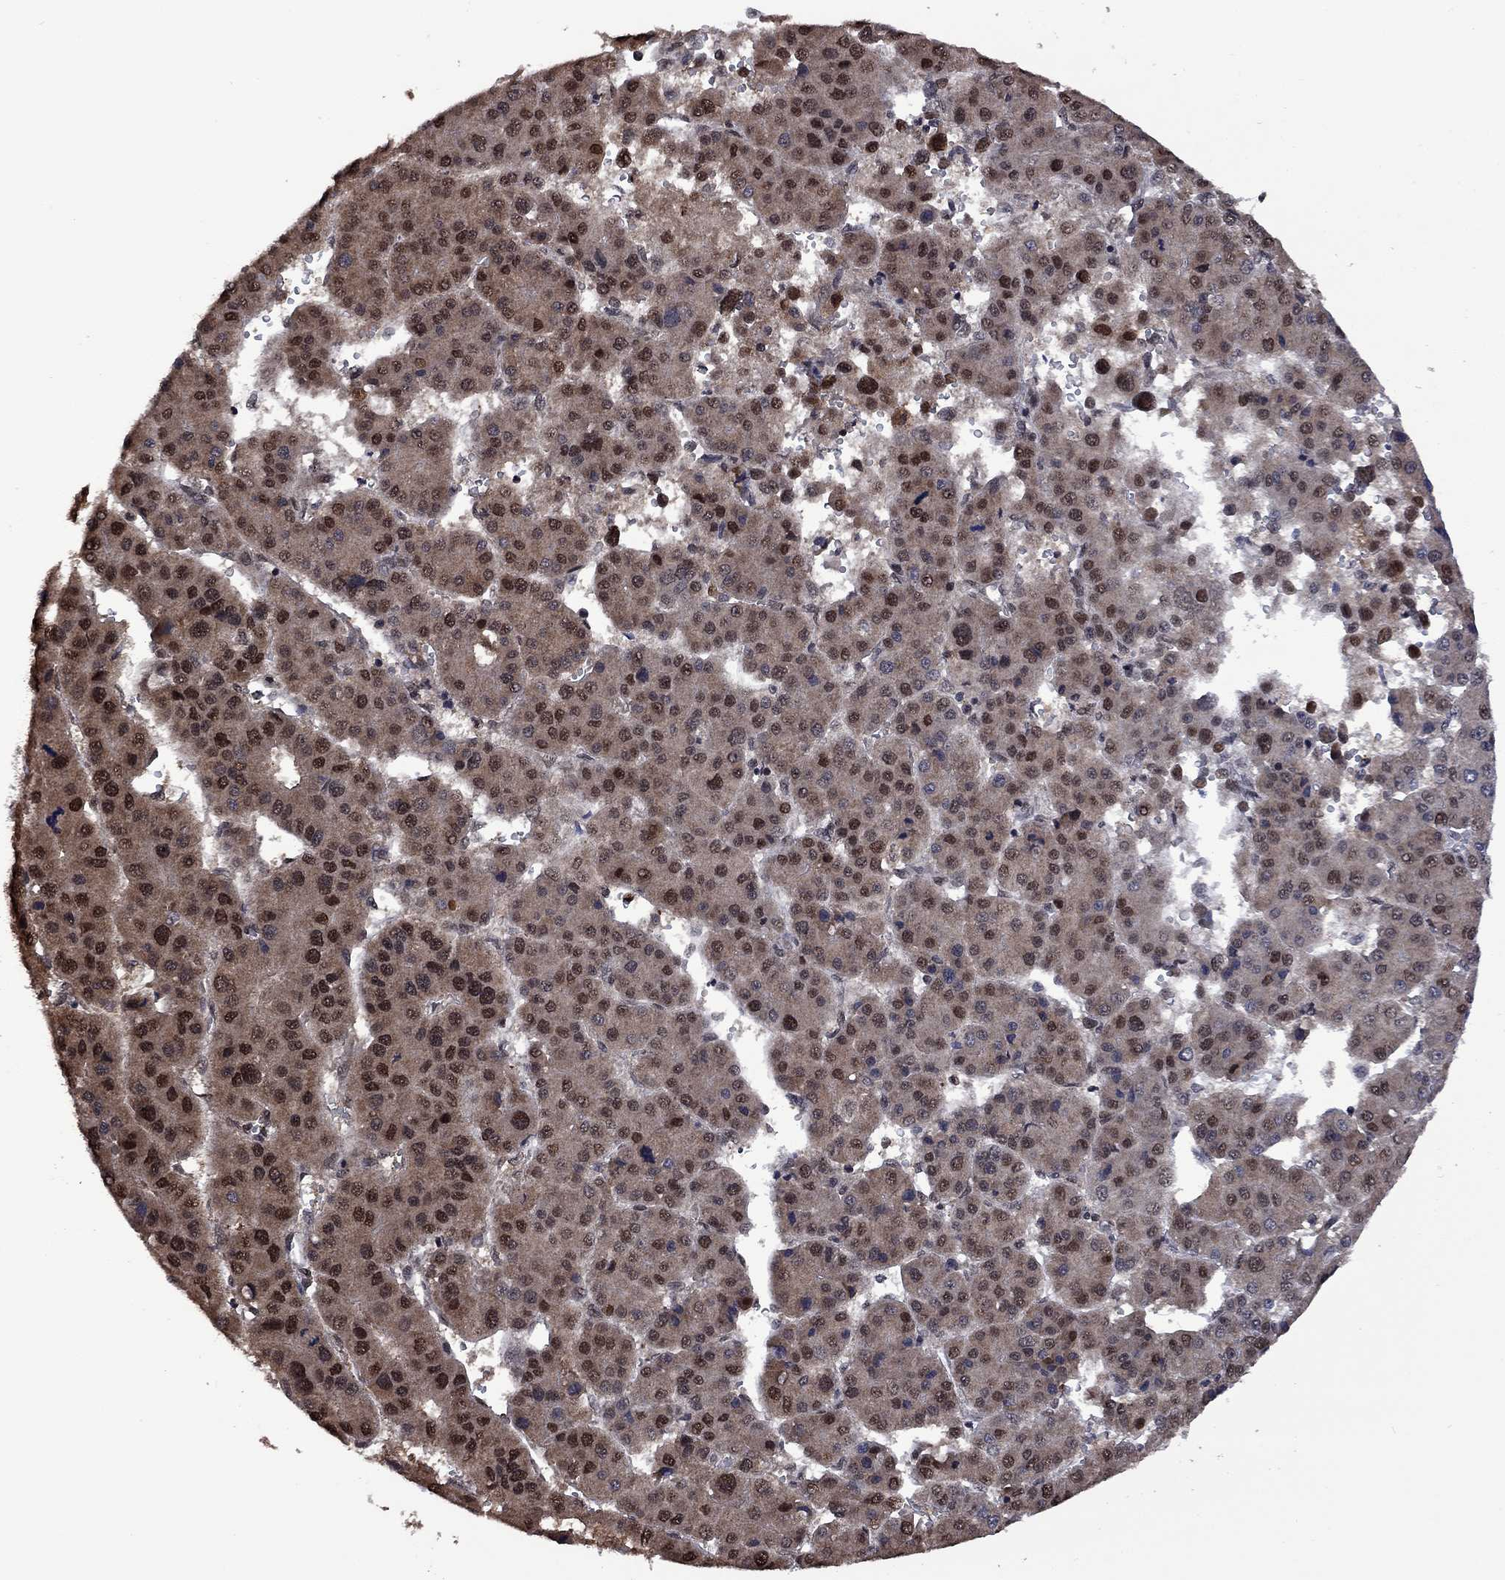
{"staining": {"intensity": "moderate", "quantity": "25%-75%", "location": "cytoplasmic/membranous,nuclear"}, "tissue": "liver cancer", "cell_type": "Tumor cells", "image_type": "cancer", "snomed": [{"axis": "morphology", "description": "Carcinoma, Hepatocellular, NOS"}, {"axis": "topography", "description": "Liver"}], "caption": "Liver hepatocellular carcinoma stained with a protein marker exhibits moderate staining in tumor cells.", "gene": "FBL", "patient": {"sex": "male", "age": 73}}